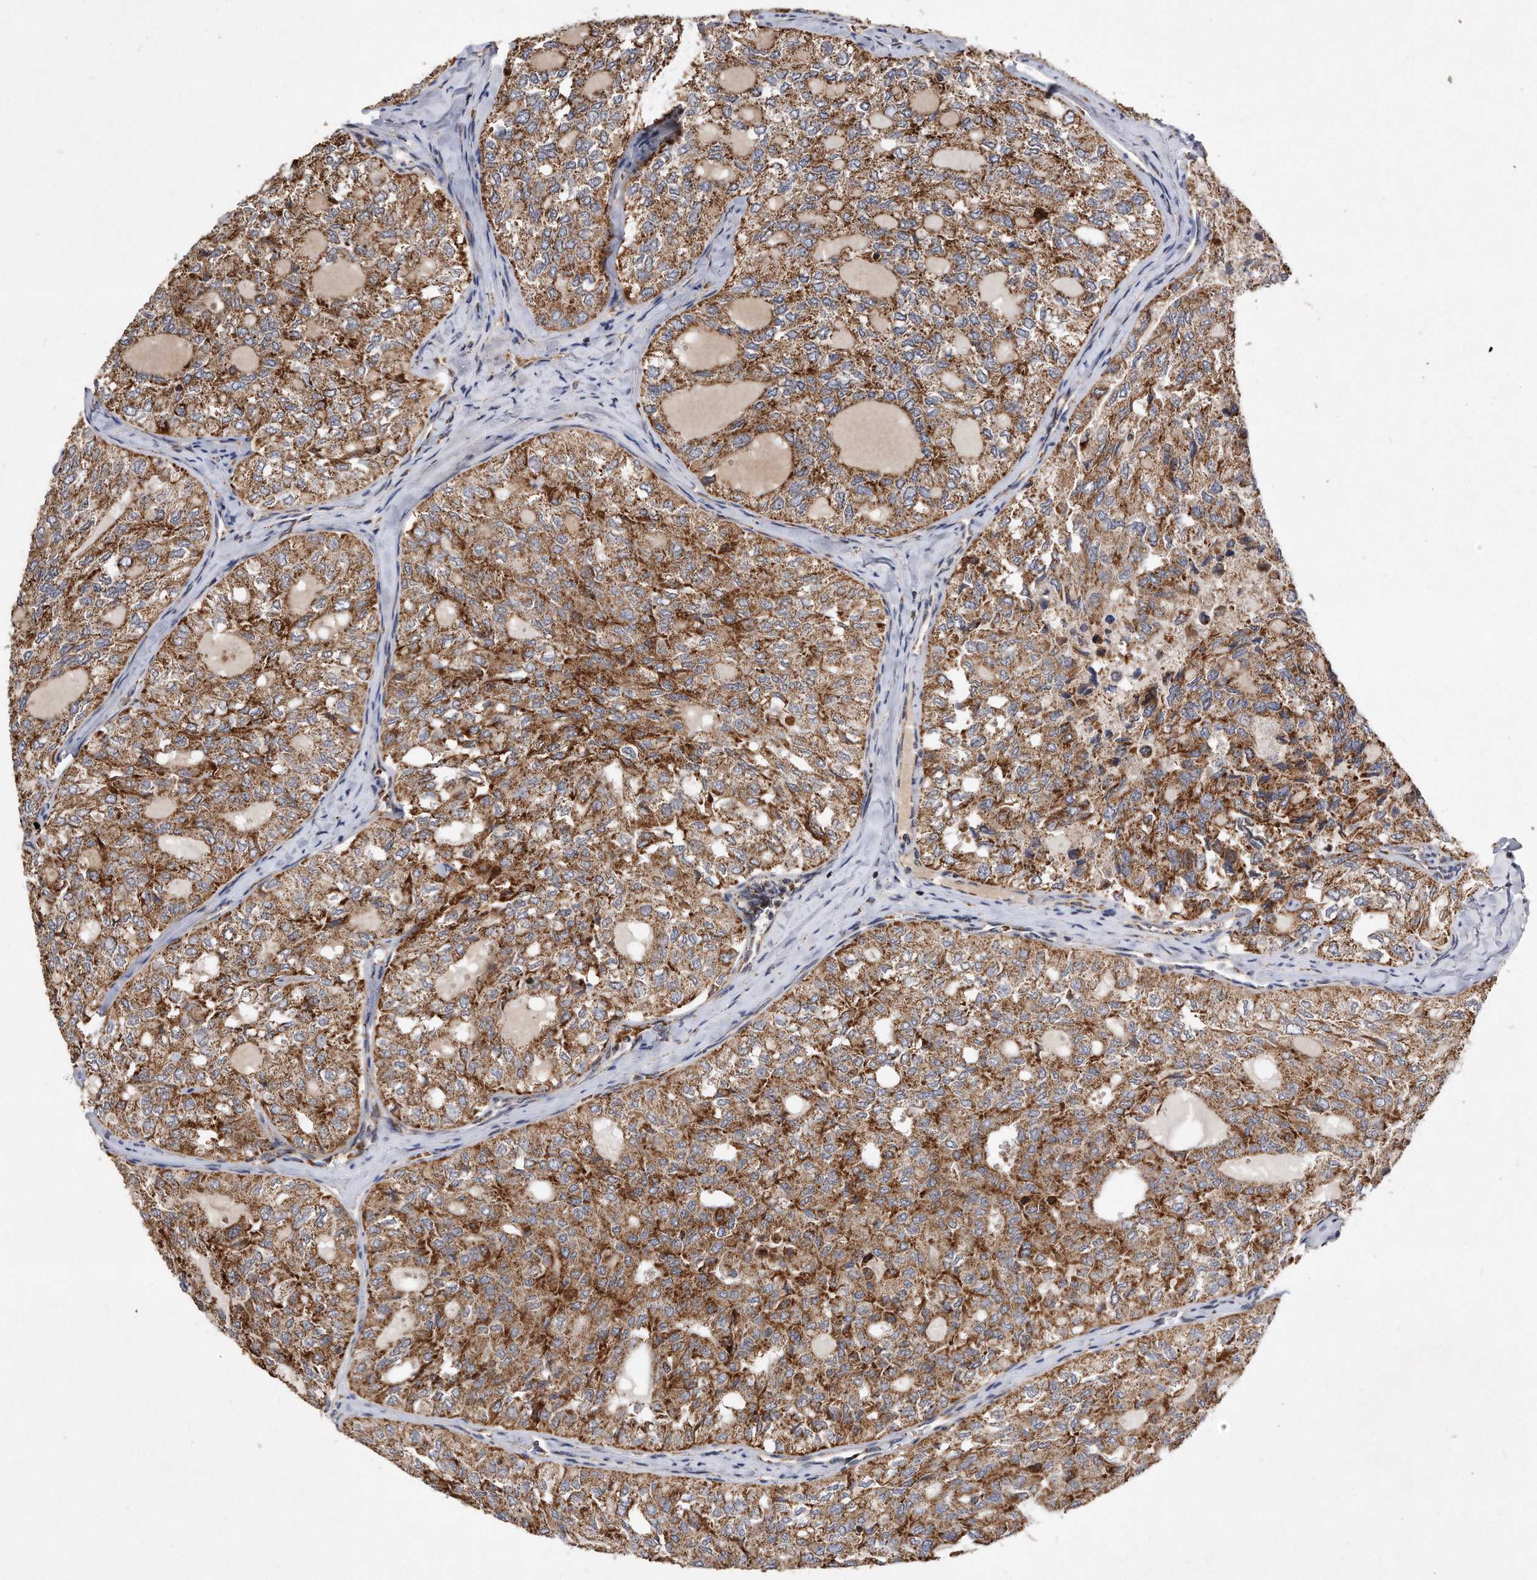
{"staining": {"intensity": "moderate", "quantity": ">75%", "location": "cytoplasmic/membranous"}, "tissue": "thyroid cancer", "cell_type": "Tumor cells", "image_type": "cancer", "snomed": [{"axis": "morphology", "description": "Follicular adenoma carcinoma, NOS"}, {"axis": "topography", "description": "Thyroid gland"}], "caption": "A micrograph showing moderate cytoplasmic/membranous positivity in about >75% of tumor cells in thyroid follicular adenoma carcinoma, as visualized by brown immunohistochemical staining.", "gene": "PPP5C", "patient": {"sex": "male", "age": 75}}